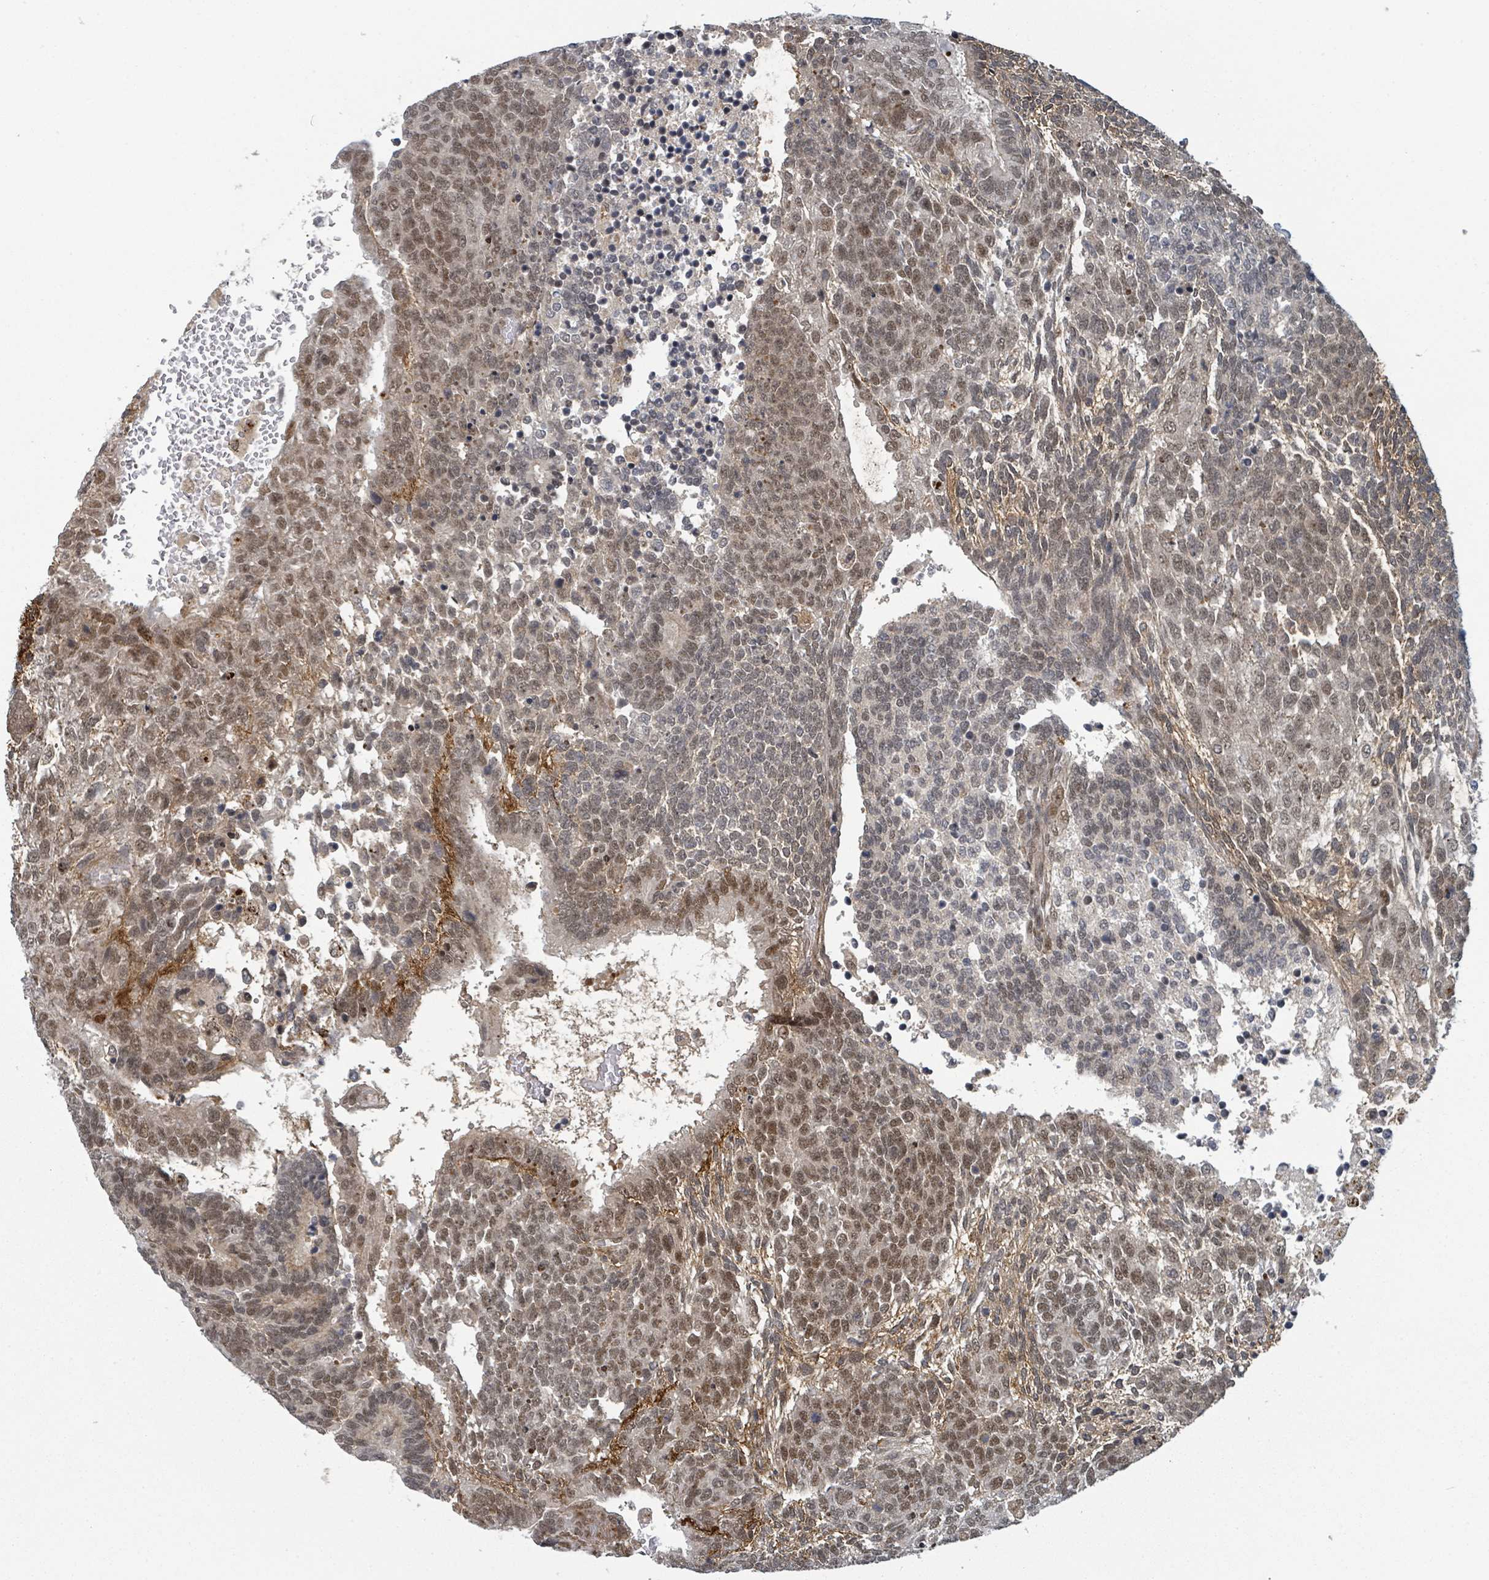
{"staining": {"intensity": "moderate", "quantity": ">75%", "location": "nuclear"}, "tissue": "testis cancer", "cell_type": "Tumor cells", "image_type": "cancer", "snomed": [{"axis": "morphology", "description": "Carcinoma, Embryonal, NOS"}, {"axis": "topography", "description": "Testis"}], "caption": "IHC histopathology image of human embryonal carcinoma (testis) stained for a protein (brown), which shows medium levels of moderate nuclear expression in approximately >75% of tumor cells.", "gene": "GTF3C1", "patient": {"sex": "male", "age": 23}}